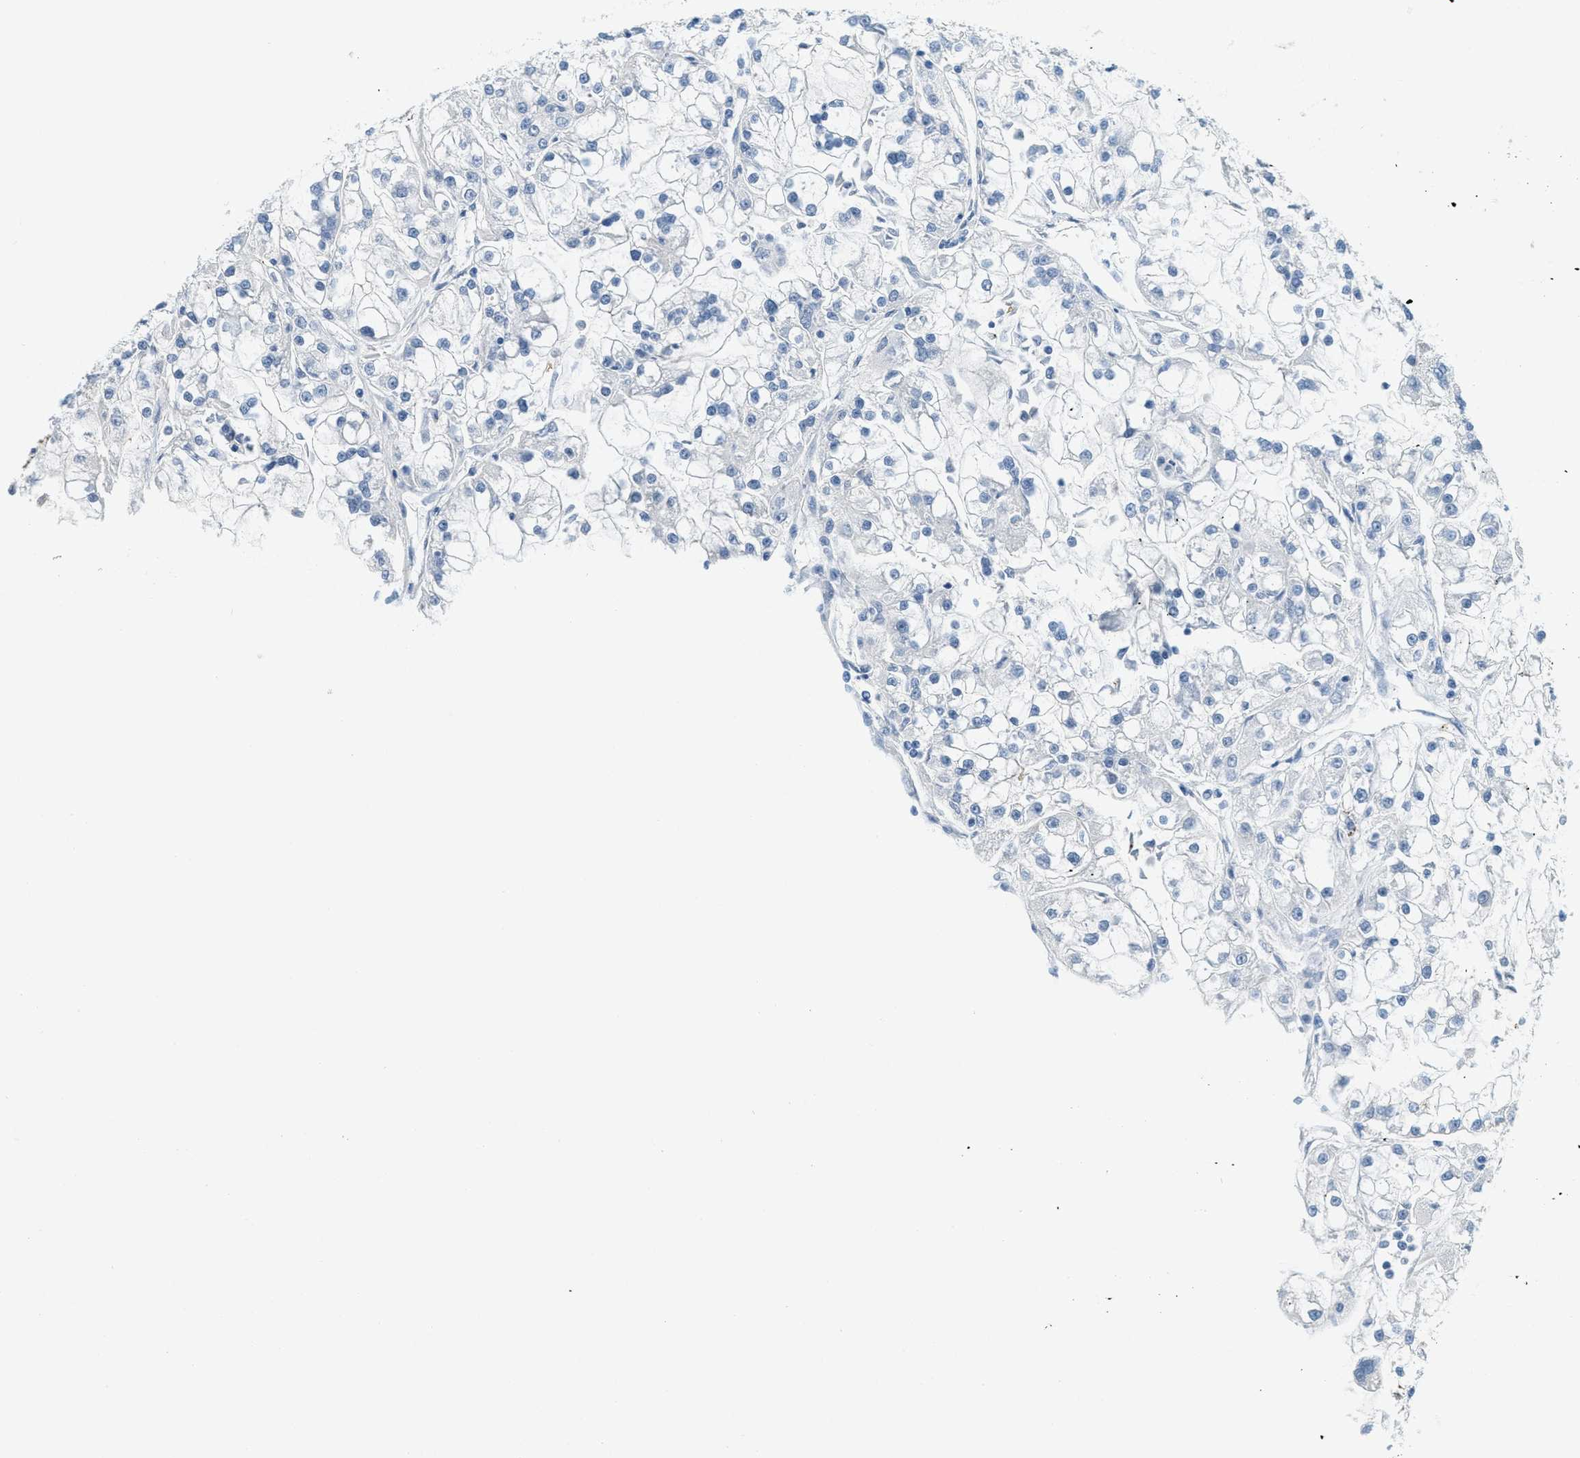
{"staining": {"intensity": "negative", "quantity": "none", "location": "none"}, "tissue": "renal cancer", "cell_type": "Tumor cells", "image_type": "cancer", "snomed": [{"axis": "morphology", "description": "Adenocarcinoma, NOS"}, {"axis": "topography", "description": "Kidney"}], "caption": "A micrograph of adenocarcinoma (renal) stained for a protein demonstrates no brown staining in tumor cells.", "gene": "CYP4X1", "patient": {"sex": "female", "age": 52}}